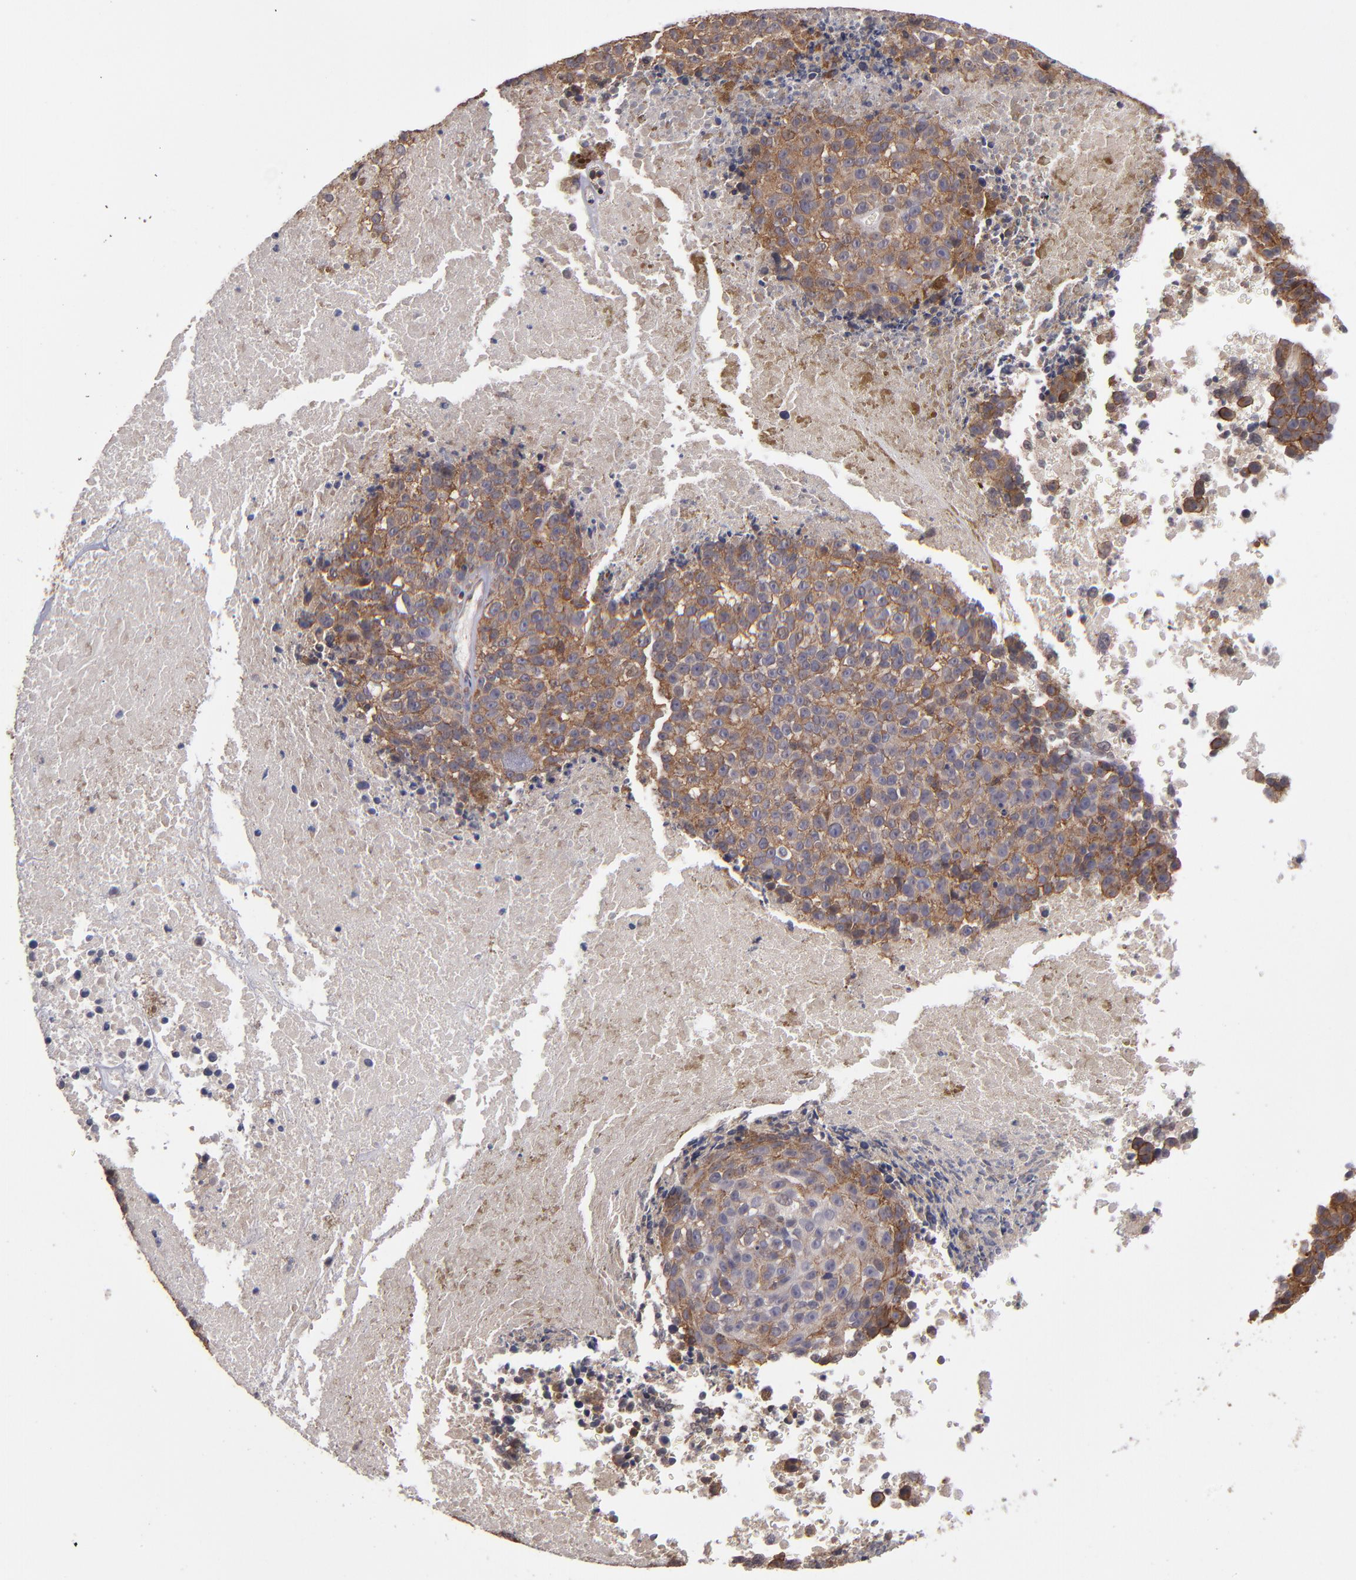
{"staining": {"intensity": "strong", "quantity": ">75%", "location": "cytoplasmic/membranous"}, "tissue": "melanoma", "cell_type": "Tumor cells", "image_type": "cancer", "snomed": [{"axis": "morphology", "description": "Malignant melanoma, Metastatic site"}, {"axis": "topography", "description": "Cerebral cortex"}], "caption": "A brown stain labels strong cytoplasmic/membranous positivity of a protein in malignant melanoma (metastatic site) tumor cells.", "gene": "NF2", "patient": {"sex": "female", "age": 52}}